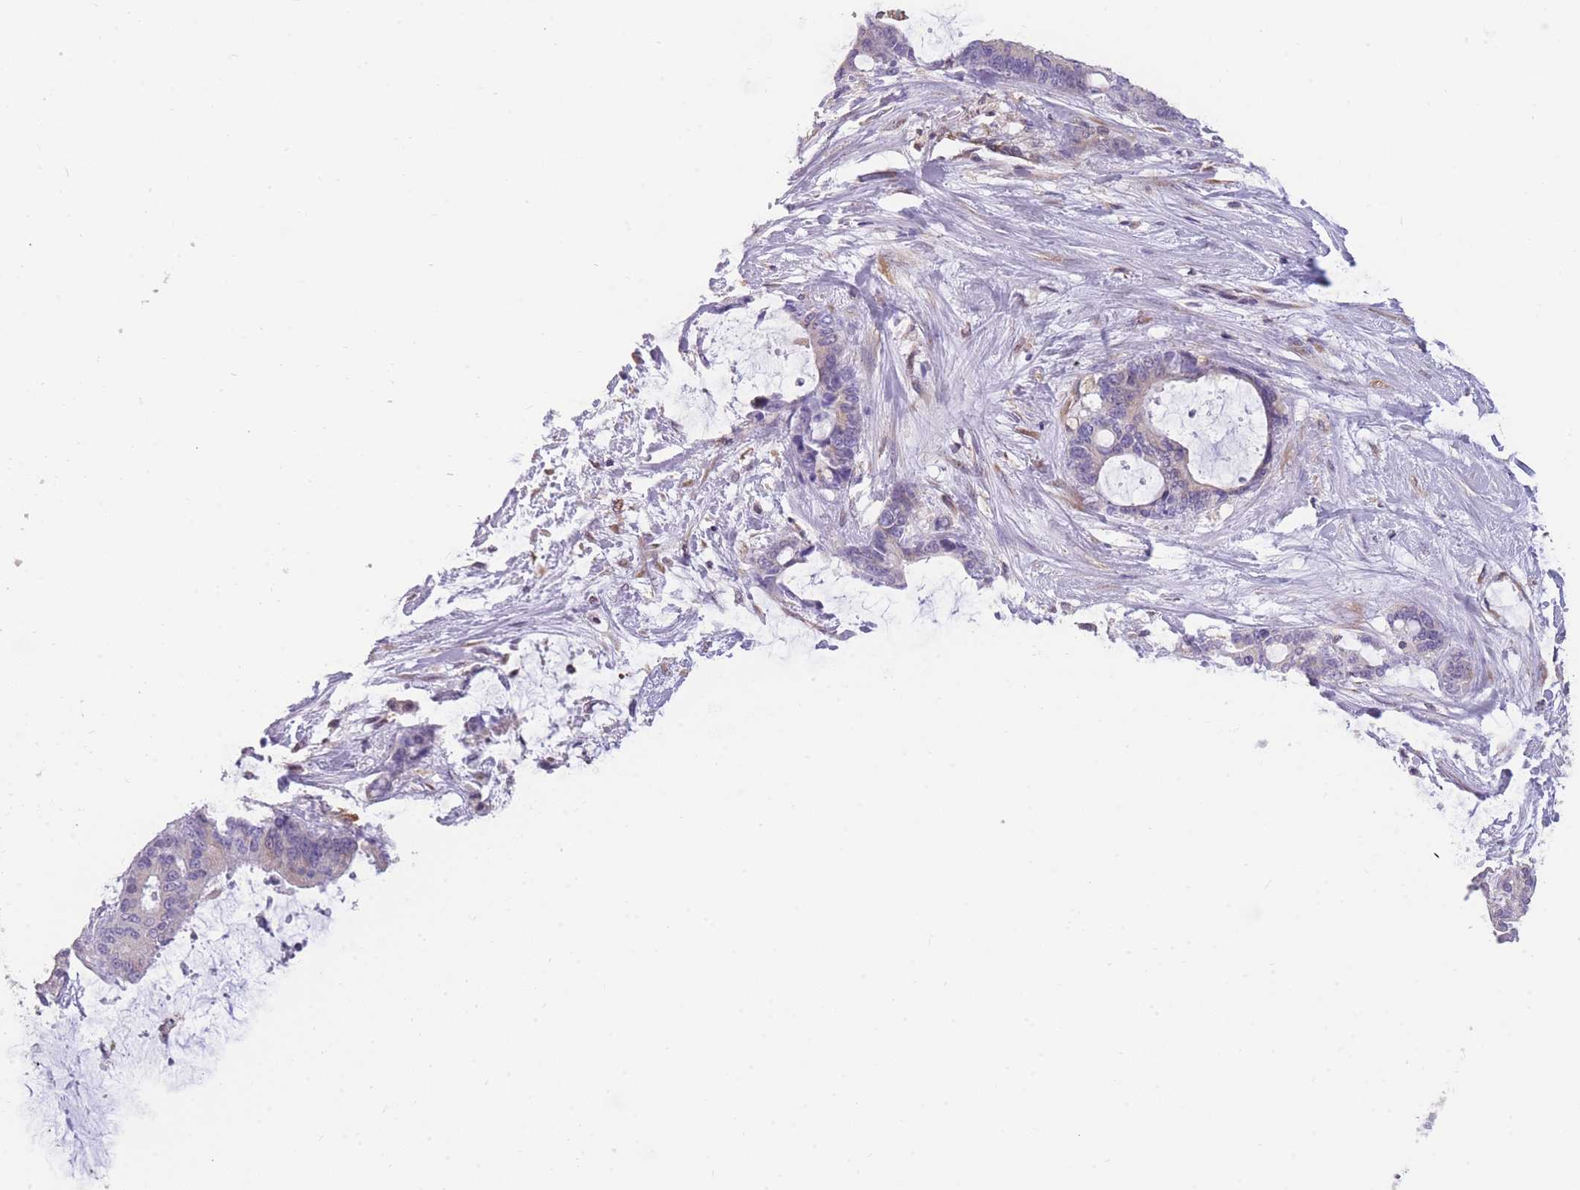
{"staining": {"intensity": "weak", "quantity": "<25%", "location": "cytoplasmic/membranous"}, "tissue": "liver cancer", "cell_type": "Tumor cells", "image_type": "cancer", "snomed": [{"axis": "morphology", "description": "Normal tissue, NOS"}, {"axis": "morphology", "description": "Cholangiocarcinoma"}, {"axis": "topography", "description": "Liver"}, {"axis": "topography", "description": "Peripheral nerve tissue"}], "caption": "IHC photomicrograph of neoplastic tissue: liver cancer (cholangiocarcinoma) stained with DAB shows no significant protein positivity in tumor cells.", "gene": "ZNF662", "patient": {"sex": "female", "age": 73}}